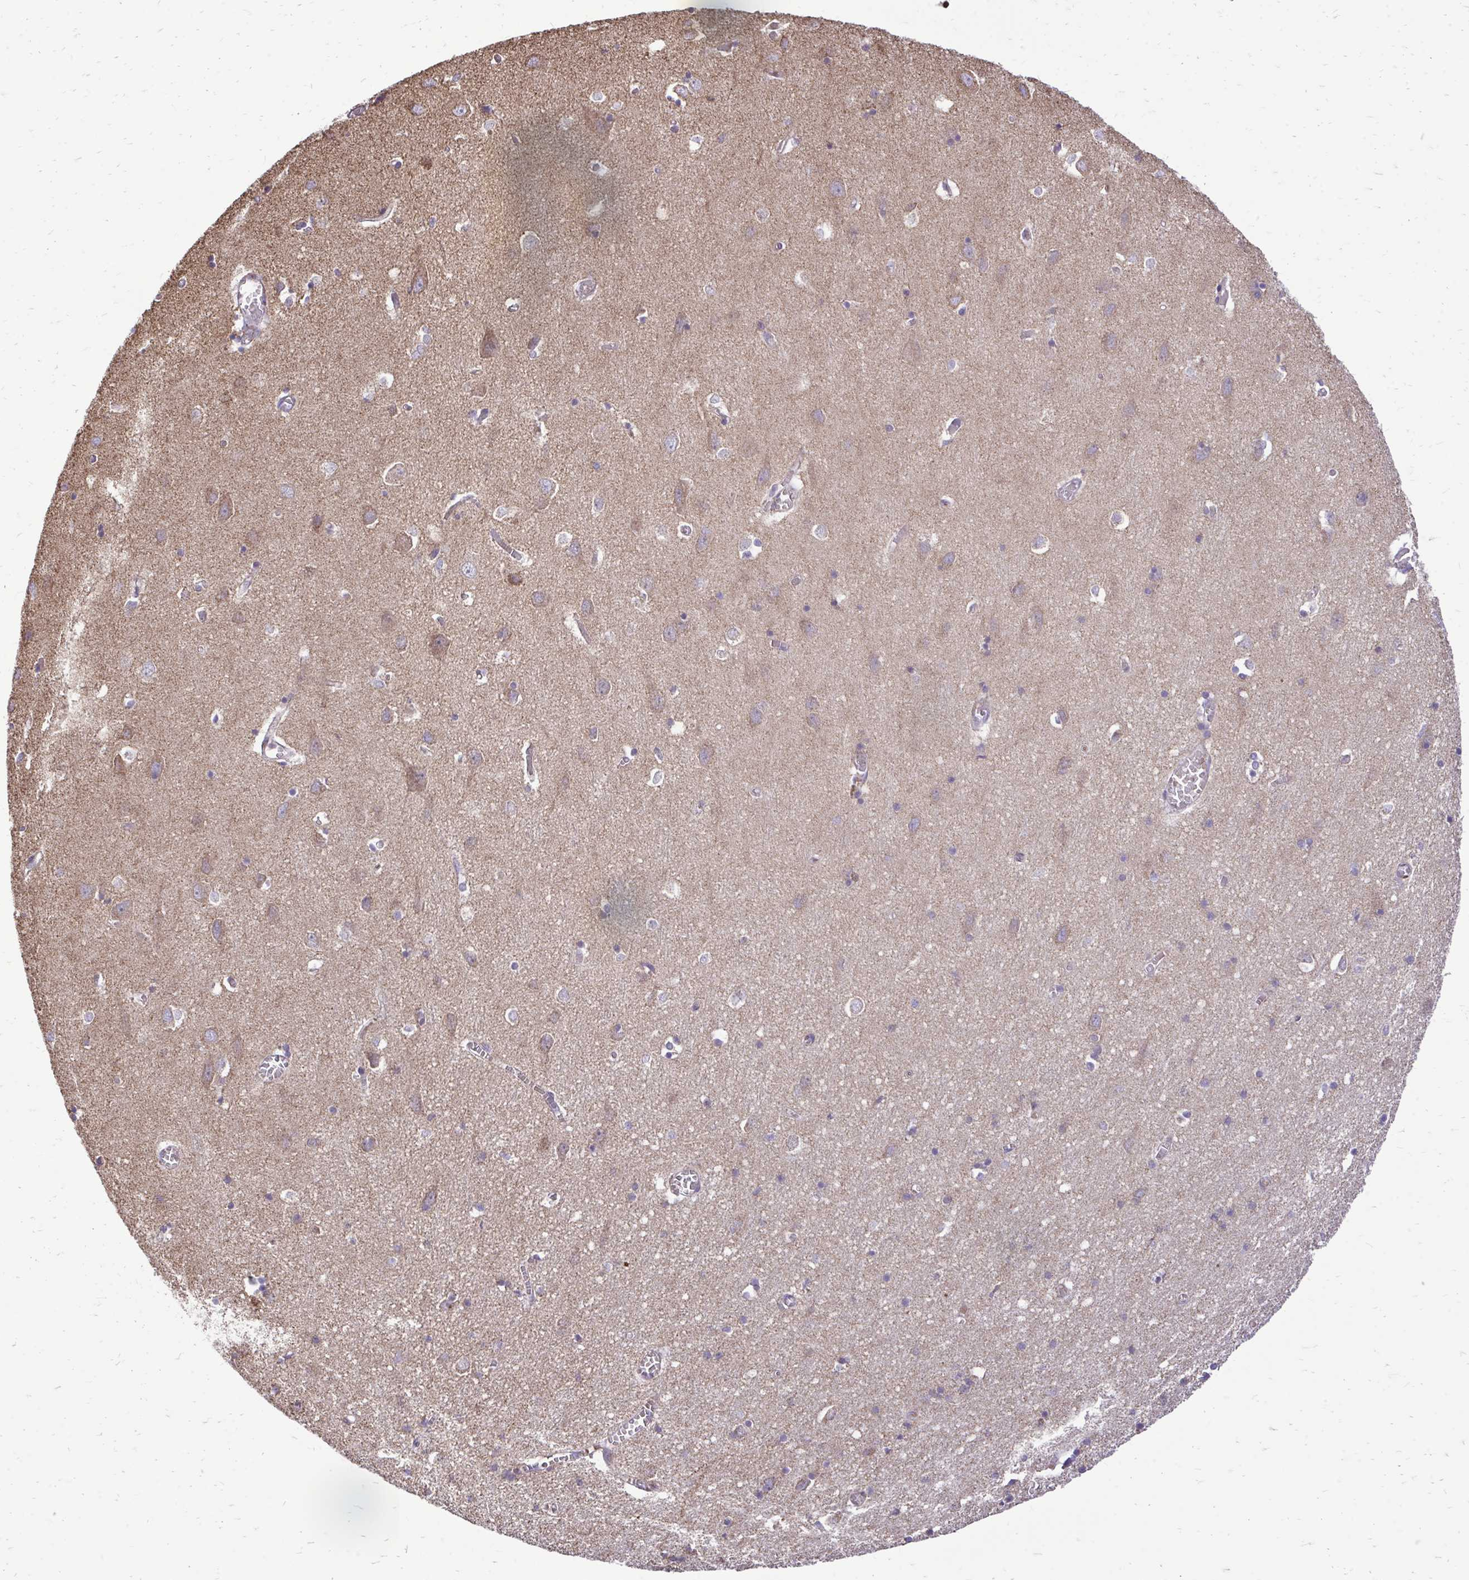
{"staining": {"intensity": "negative", "quantity": "none", "location": "none"}, "tissue": "cerebral cortex", "cell_type": "Endothelial cells", "image_type": "normal", "snomed": [{"axis": "morphology", "description": "Normal tissue, NOS"}, {"axis": "topography", "description": "Cerebral cortex"}], "caption": "IHC micrograph of unremarkable human cerebral cortex stained for a protein (brown), which reveals no positivity in endothelial cells.", "gene": "UBE2C", "patient": {"sex": "male", "age": 70}}